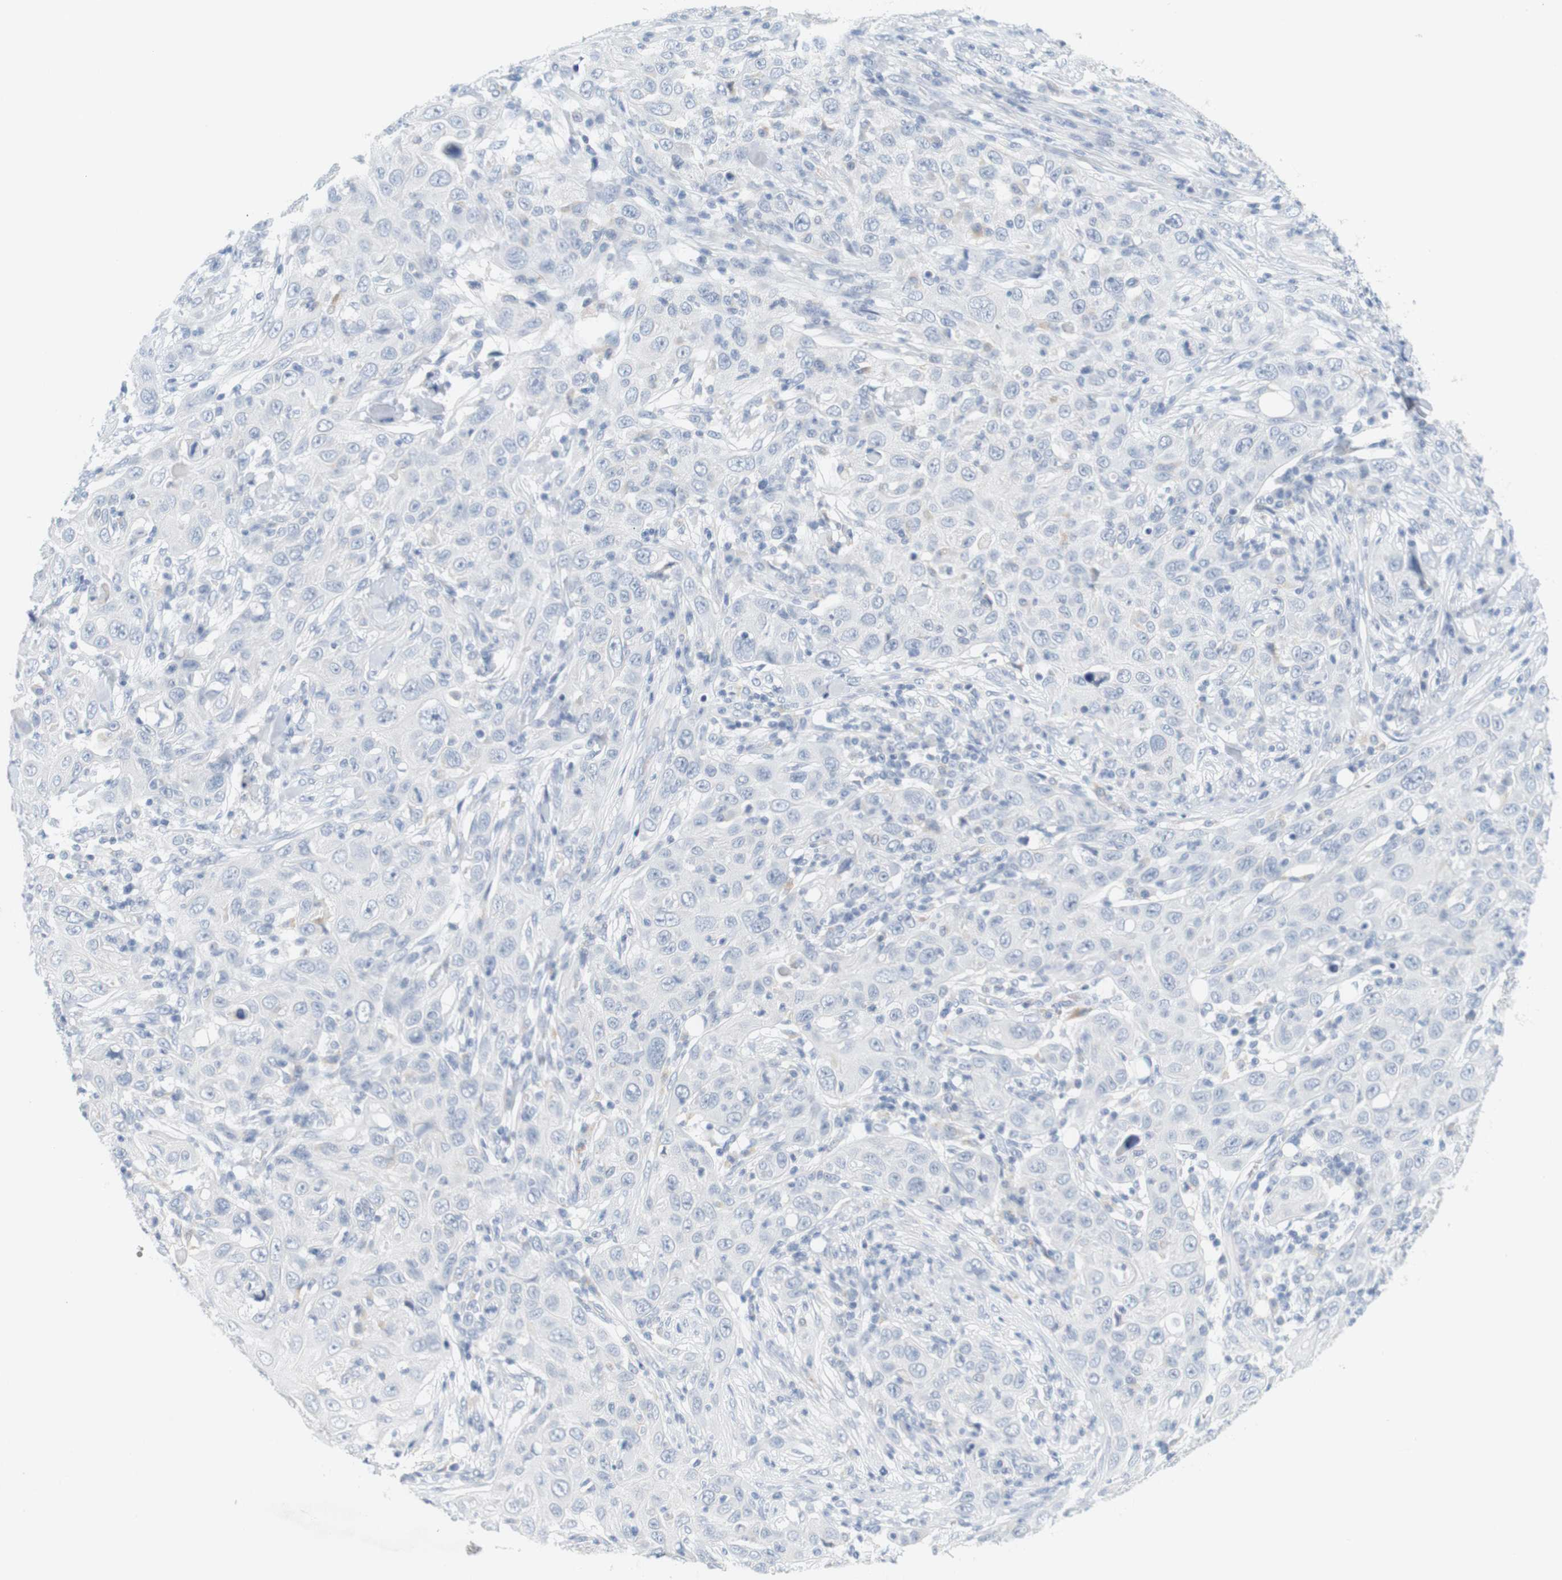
{"staining": {"intensity": "negative", "quantity": "none", "location": "none"}, "tissue": "skin cancer", "cell_type": "Tumor cells", "image_type": "cancer", "snomed": [{"axis": "morphology", "description": "Squamous cell carcinoma, NOS"}, {"axis": "topography", "description": "Skin"}], "caption": "The image shows no staining of tumor cells in skin squamous cell carcinoma.", "gene": "OPRM1", "patient": {"sex": "female", "age": 88}}